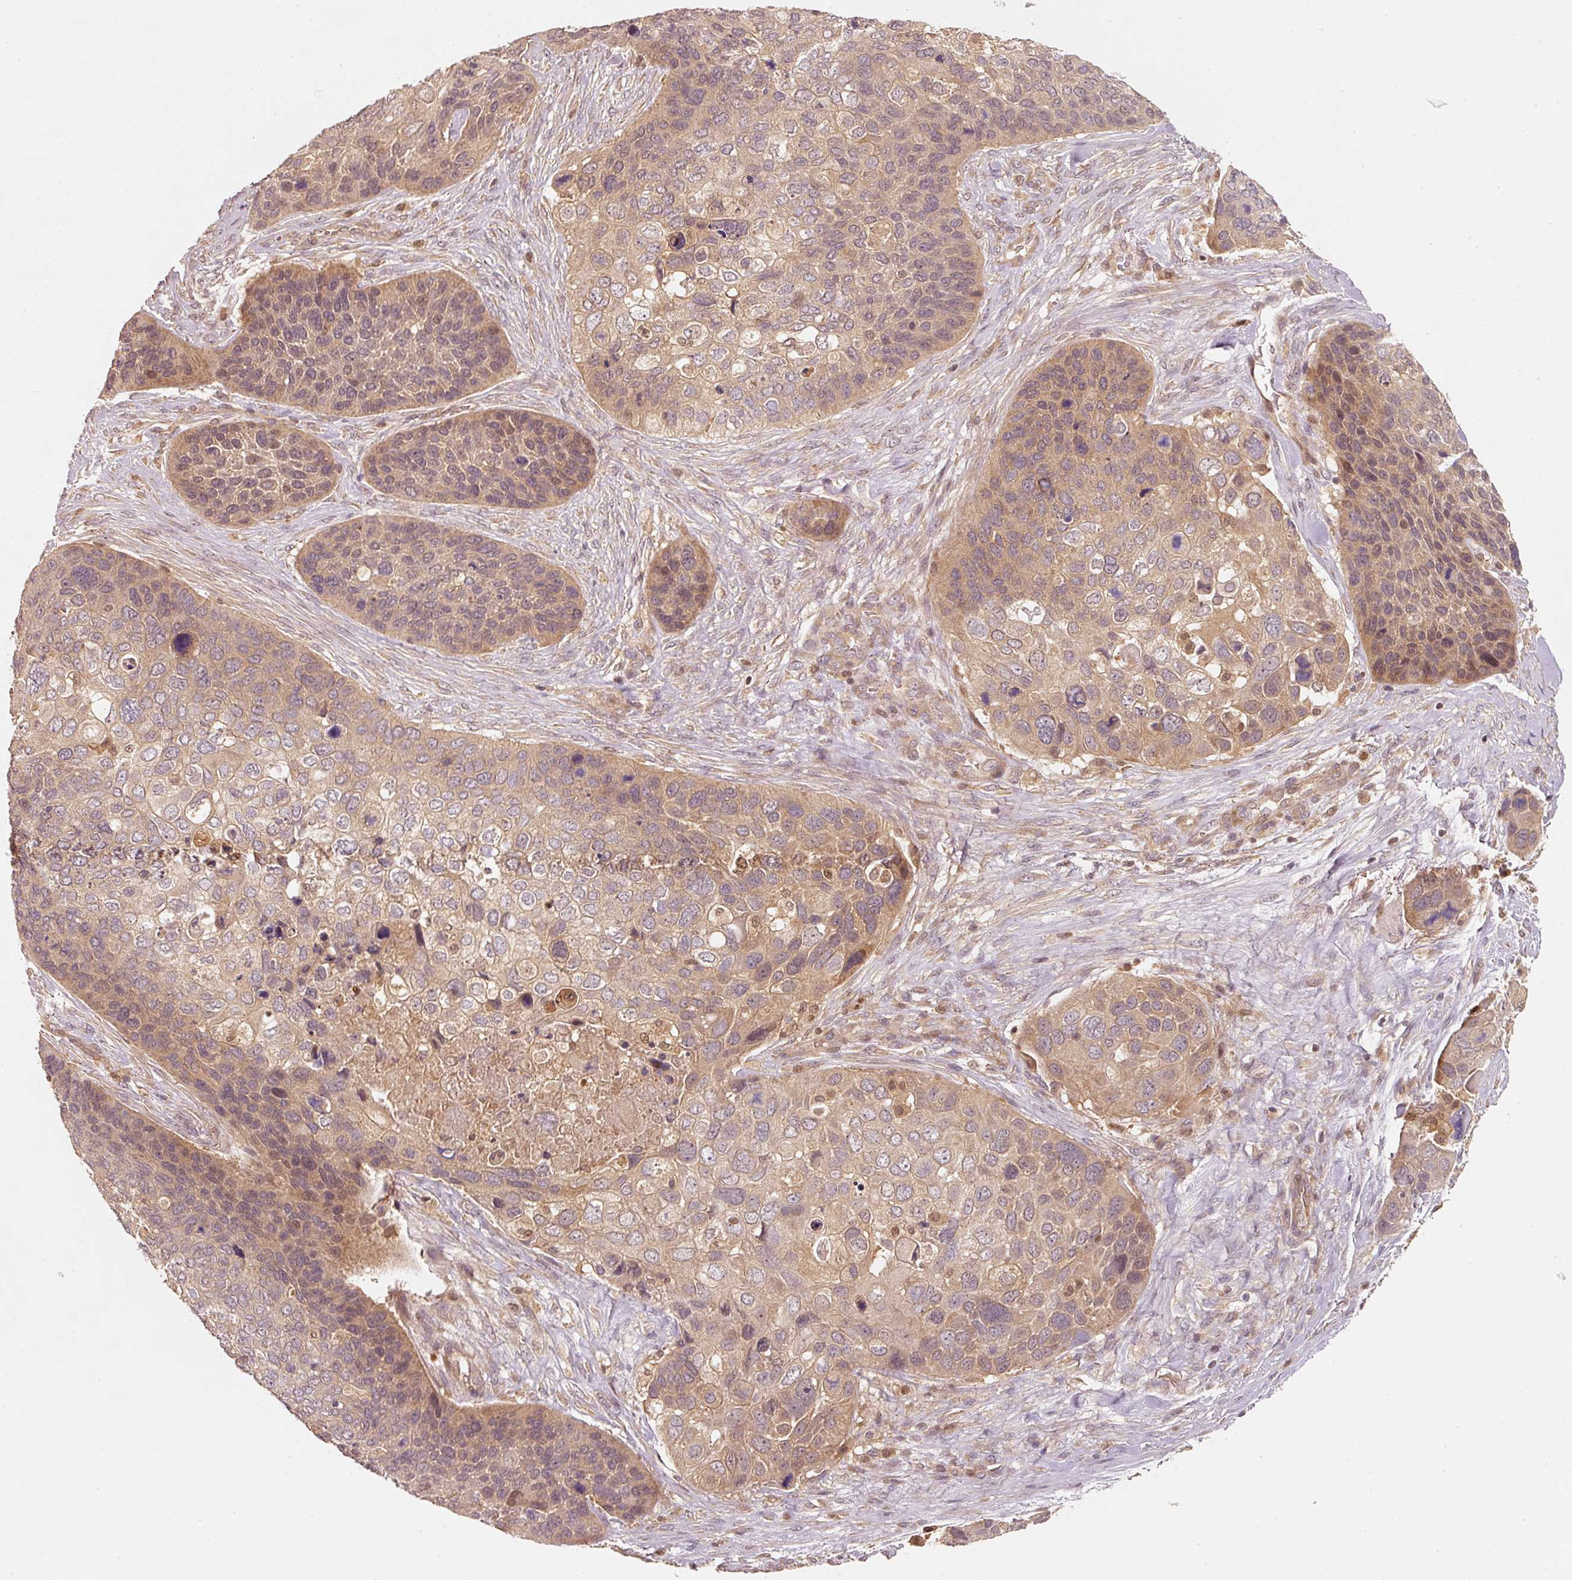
{"staining": {"intensity": "weak", "quantity": ">75%", "location": "cytoplasmic/membranous"}, "tissue": "skin cancer", "cell_type": "Tumor cells", "image_type": "cancer", "snomed": [{"axis": "morphology", "description": "Basal cell carcinoma"}, {"axis": "topography", "description": "Skin"}], "caption": "Tumor cells show weak cytoplasmic/membranous staining in approximately >75% of cells in skin basal cell carcinoma.", "gene": "RRAS2", "patient": {"sex": "female", "age": 74}}